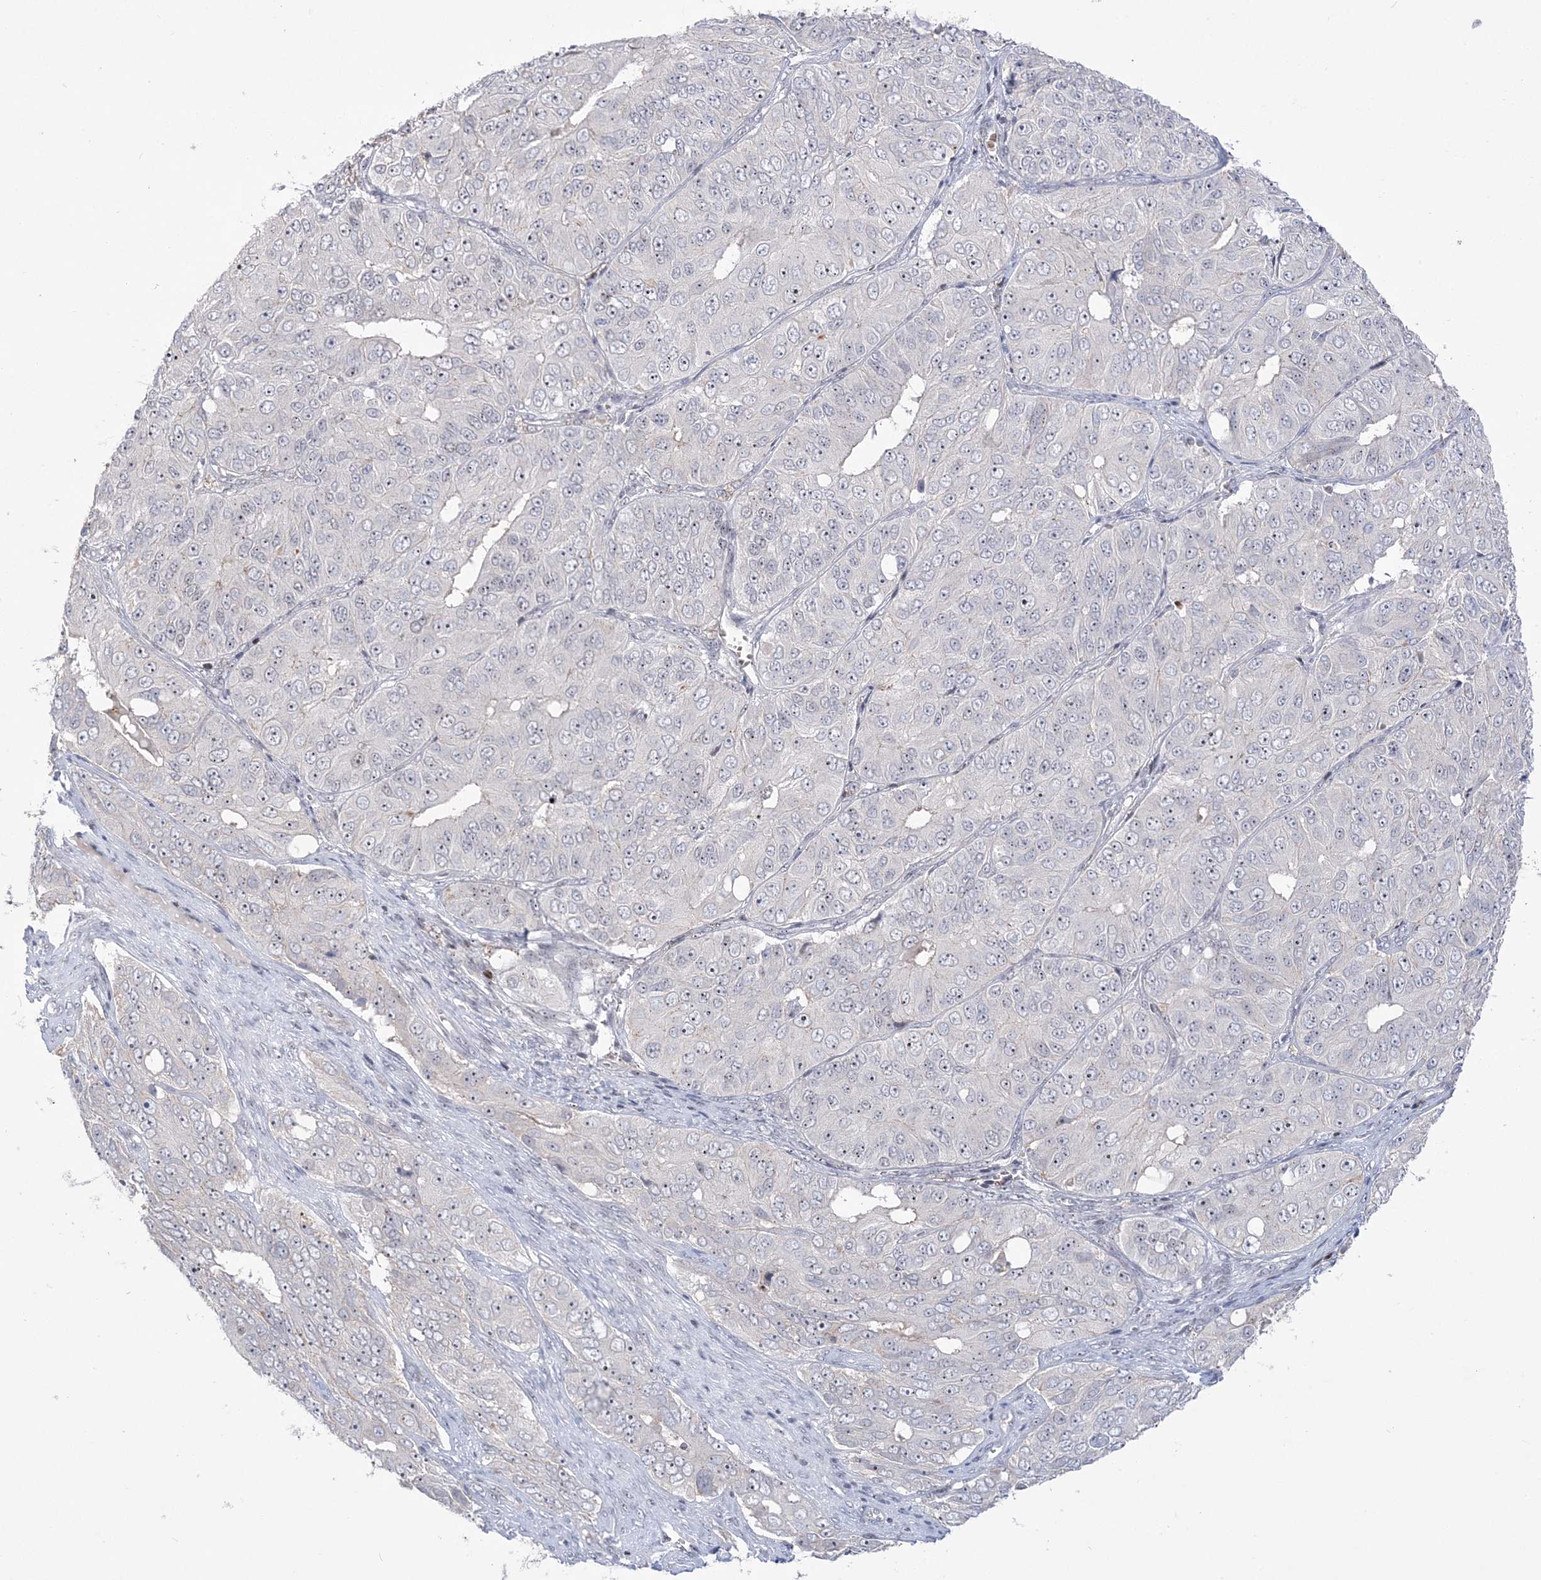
{"staining": {"intensity": "negative", "quantity": "none", "location": "none"}, "tissue": "ovarian cancer", "cell_type": "Tumor cells", "image_type": "cancer", "snomed": [{"axis": "morphology", "description": "Carcinoma, endometroid"}, {"axis": "topography", "description": "Ovary"}], "caption": "Ovarian cancer stained for a protein using immunohistochemistry shows no positivity tumor cells.", "gene": "SH3BP4", "patient": {"sex": "female", "age": 51}}